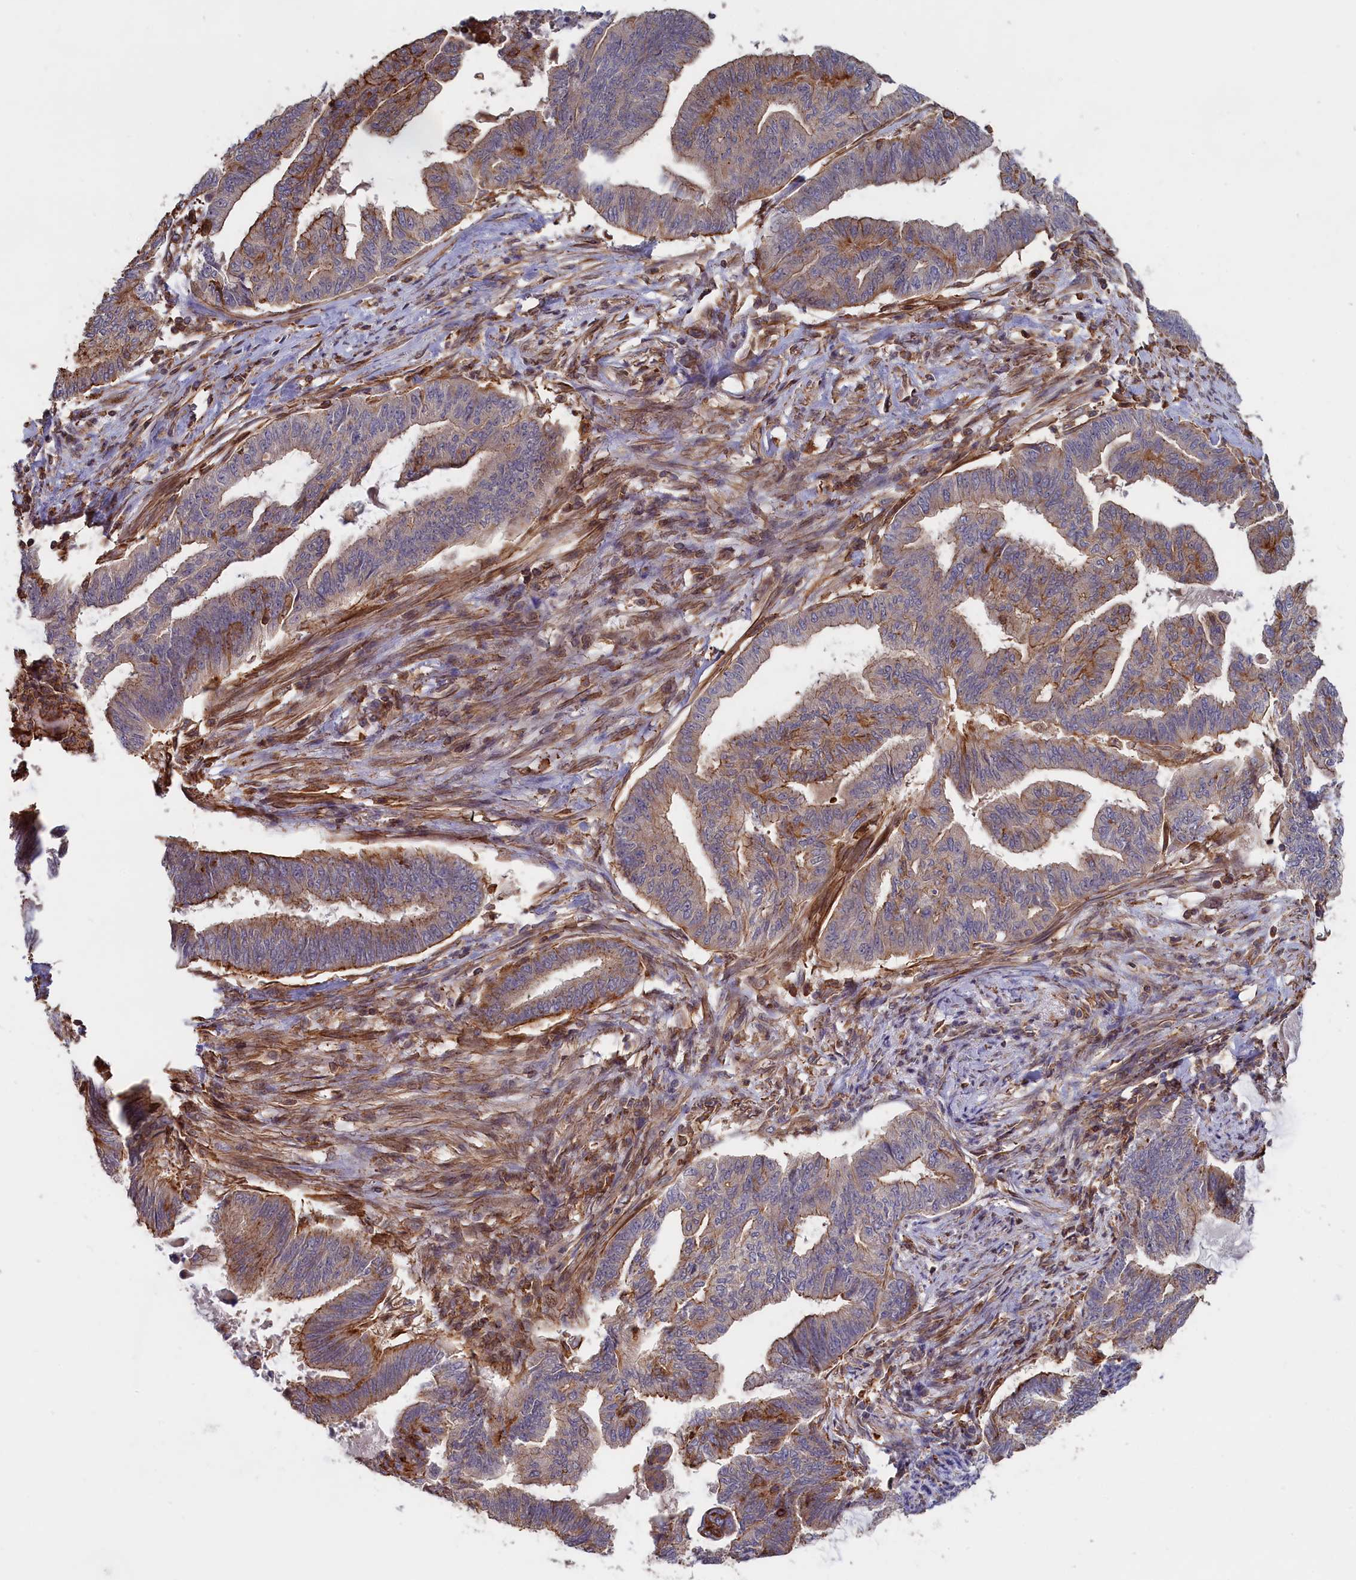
{"staining": {"intensity": "moderate", "quantity": "<25%", "location": "cytoplasmic/membranous"}, "tissue": "endometrial cancer", "cell_type": "Tumor cells", "image_type": "cancer", "snomed": [{"axis": "morphology", "description": "Adenocarcinoma, NOS"}, {"axis": "topography", "description": "Endometrium"}], "caption": "A brown stain shows moderate cytoplasmic/membranous positivity of a protein in endometrial cancer tumor cells. (DAB IHC with brightfield microscopy, high magnification).", "gene": "ANKRD27", "patient": {"sex": "female", "age": 86}}